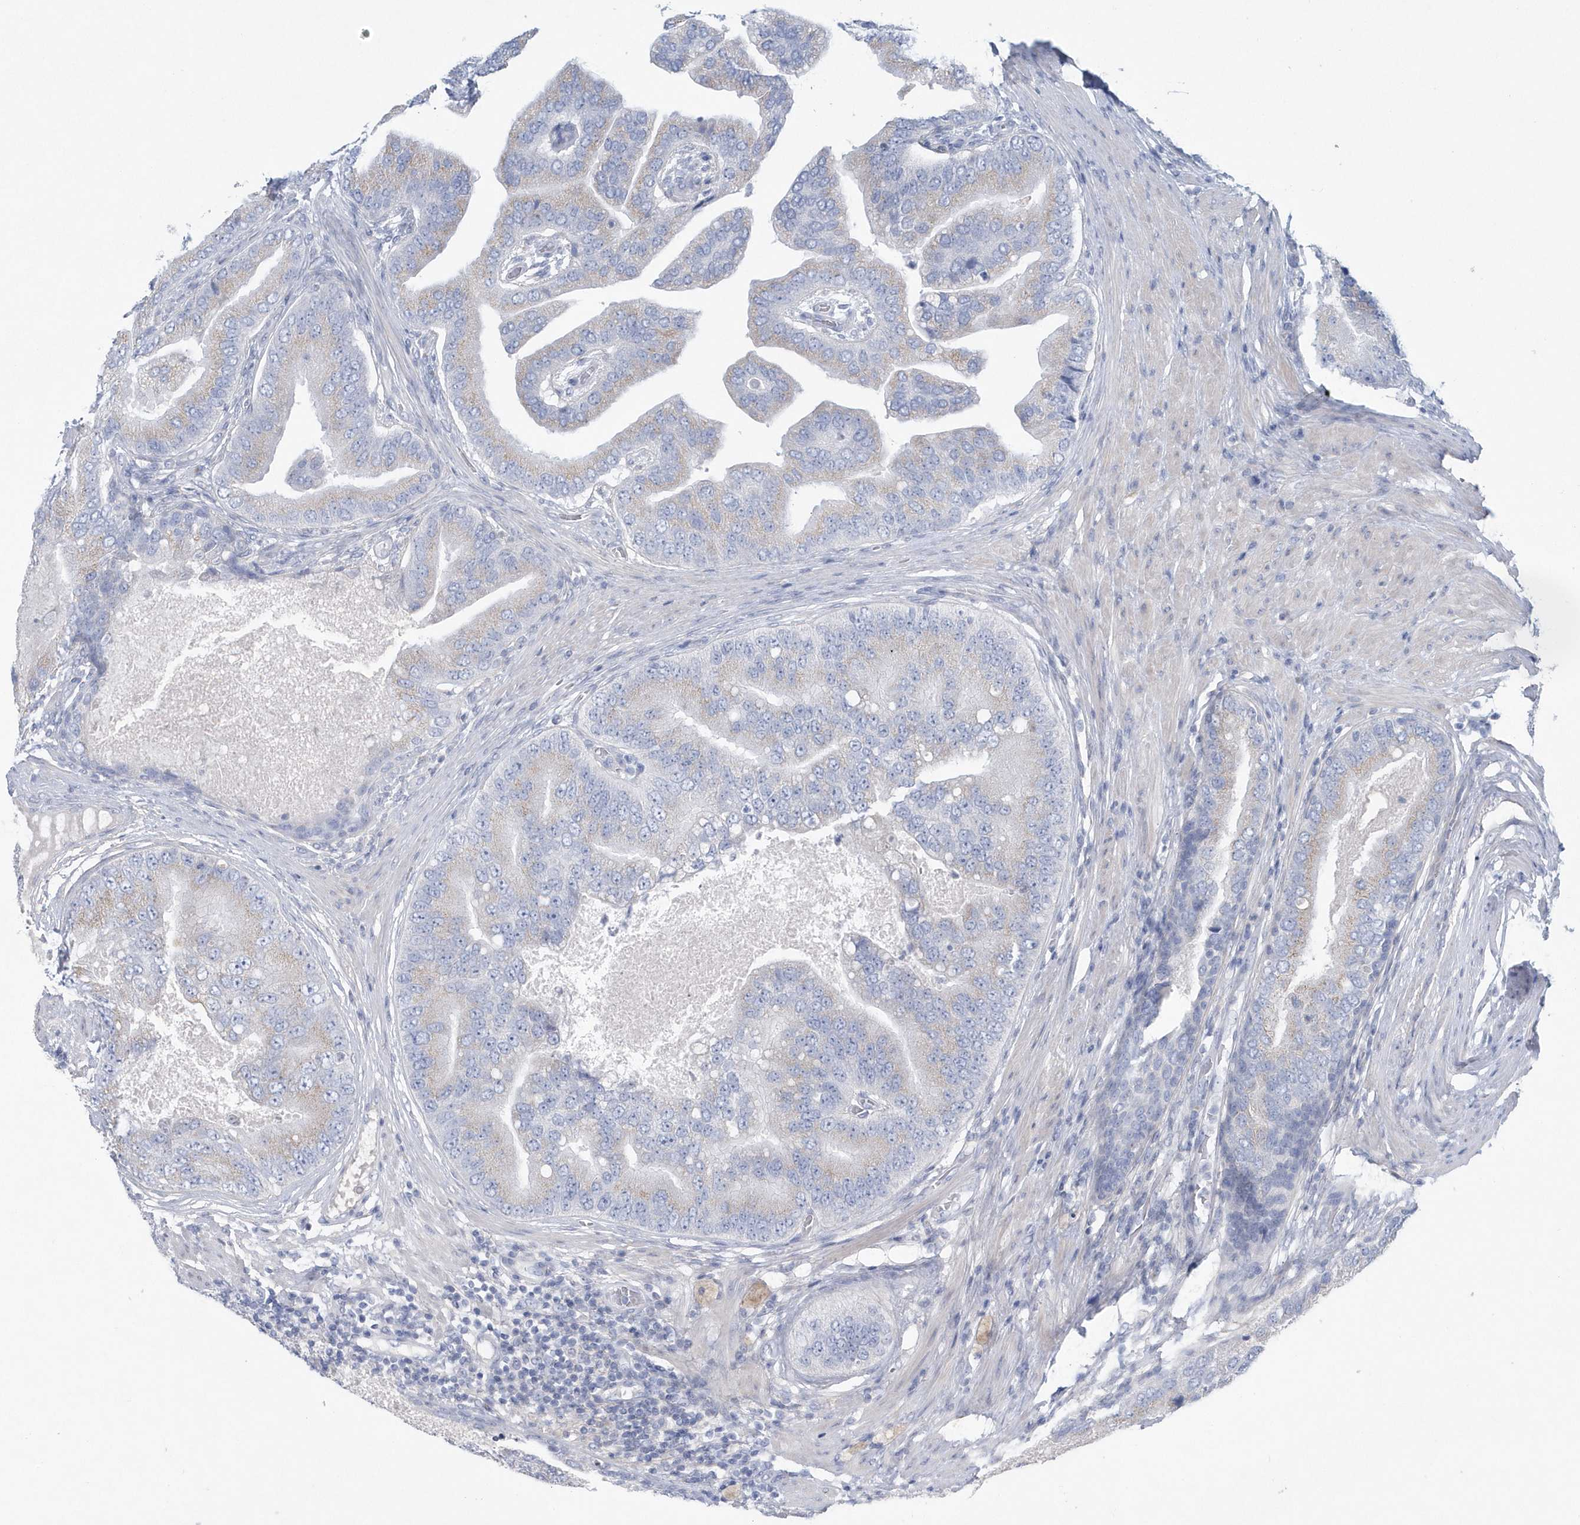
{"staining": {"intensity": "weak", "quantity": "<25%", "location": "cytoplasmic/membranous"}, "tissue": "prostate cancer", "cell_type": "Tumor cells", "image_type": "cancer", "snomed": [{"axis": "morphology", "description": "Adenocarcinoma, High grade"}, {"axis": "topography", "description": "Prostate"}], "caption": "High power microscopy photomicrograph of an immunohistochemistry image of prostate cancer (adenocarcinoma (high-grade)), revealing no significant staining in tumor cells.", "gene": "SPATA18", "patient": {"sex": "male", "age": 70}}